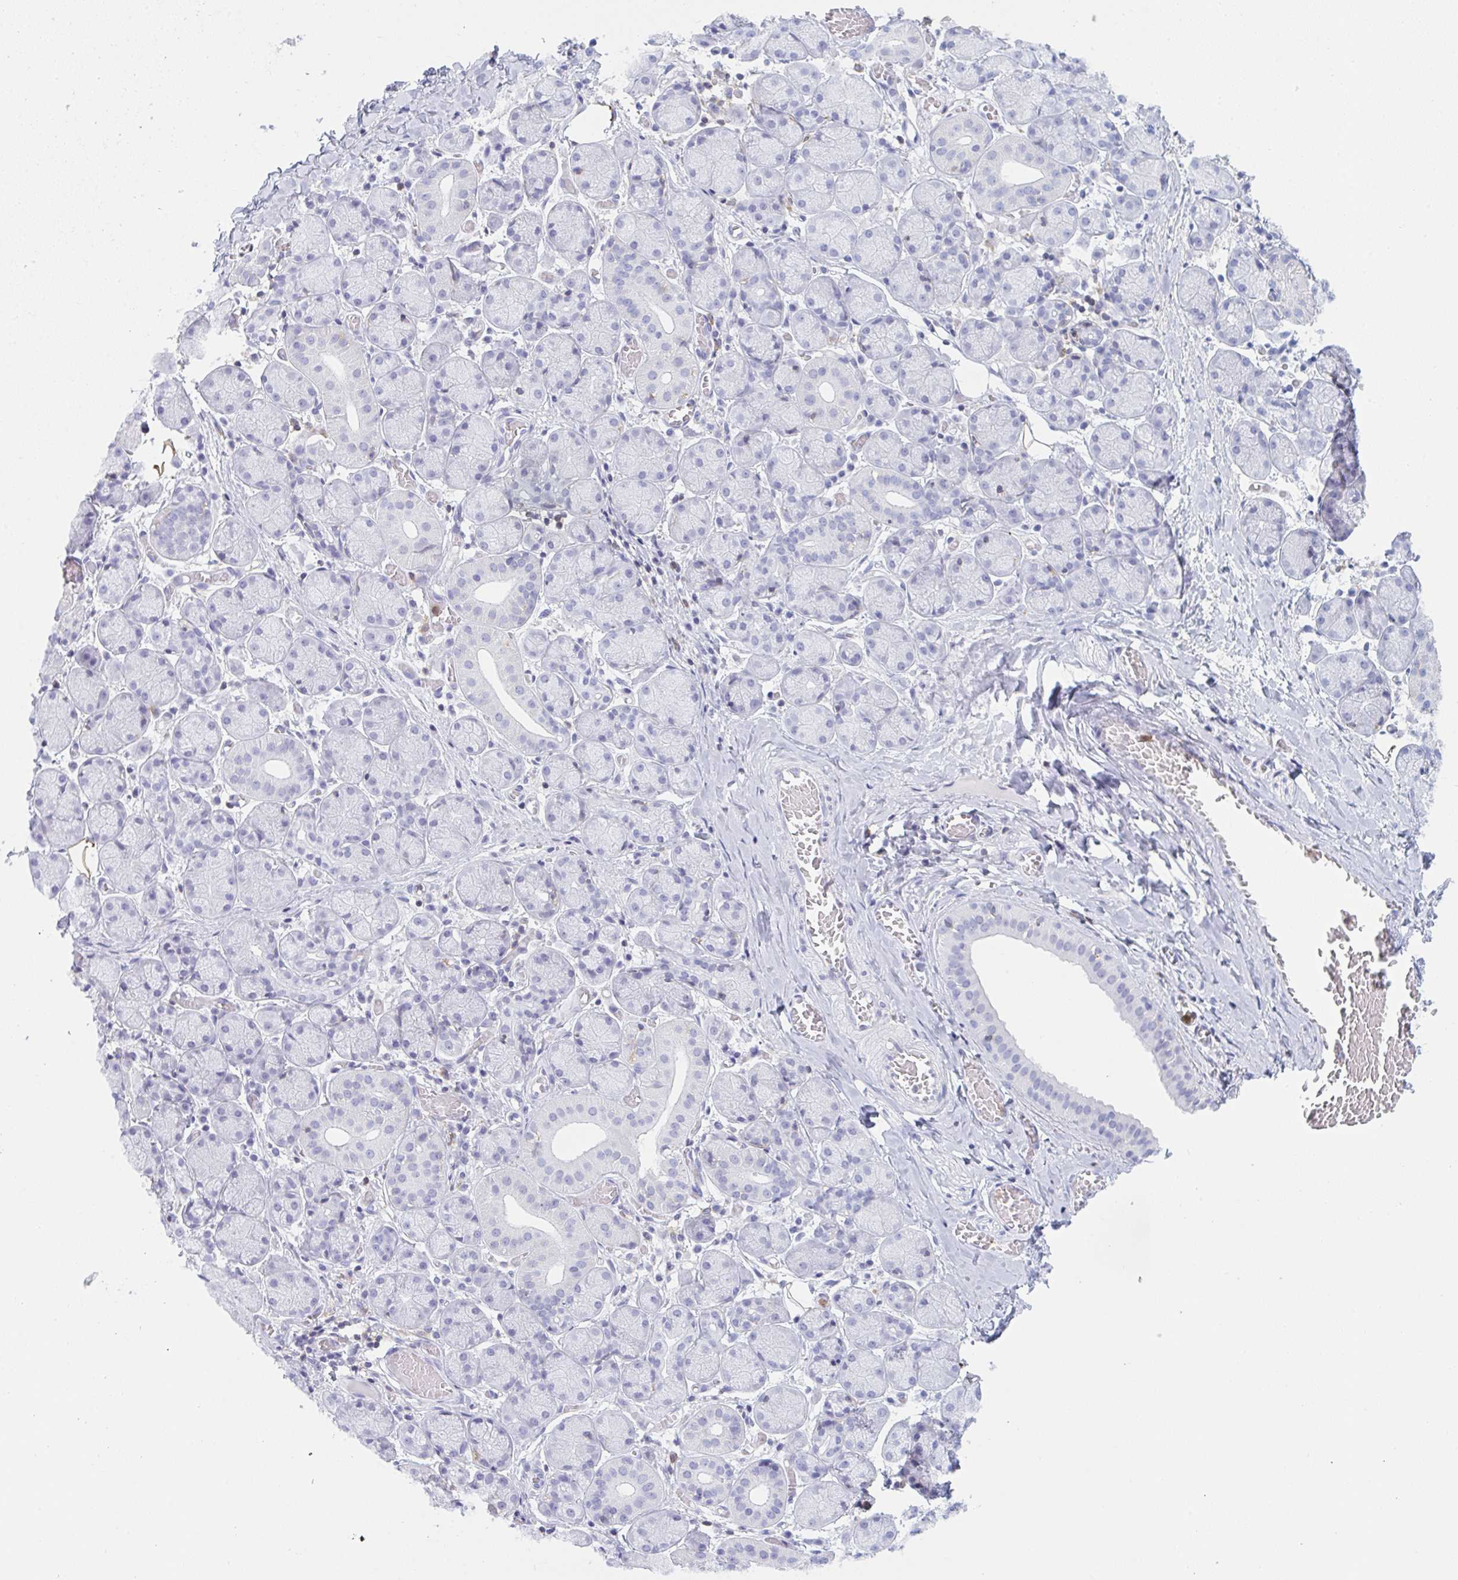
{"staining": {"intensity": "weak", "quantity": "25%-75%", "location": "cytoplasmic/membranous"}, "tissue": "salivary gland", "cell_type": "Glandular cells", "image_type": "normal", "snomed": [{"axis": "morphology", "description": "Normal tissue, NOS"}, {"axis": "topography", "description": "Salivary gland"}], "caption": "Immunohistochemical staining of normal human salivary gland shows 25%-75% levels of weak cytoplasmic/membranous protein expression in approximately 25%-75% of glandular cells. (Stains: DAB in brown, nuclei in blue, Microscopy: brightfield microscopy at high magnification).", "gene": "MYO1F", "patient": {"sex": "female", "age": 24}}